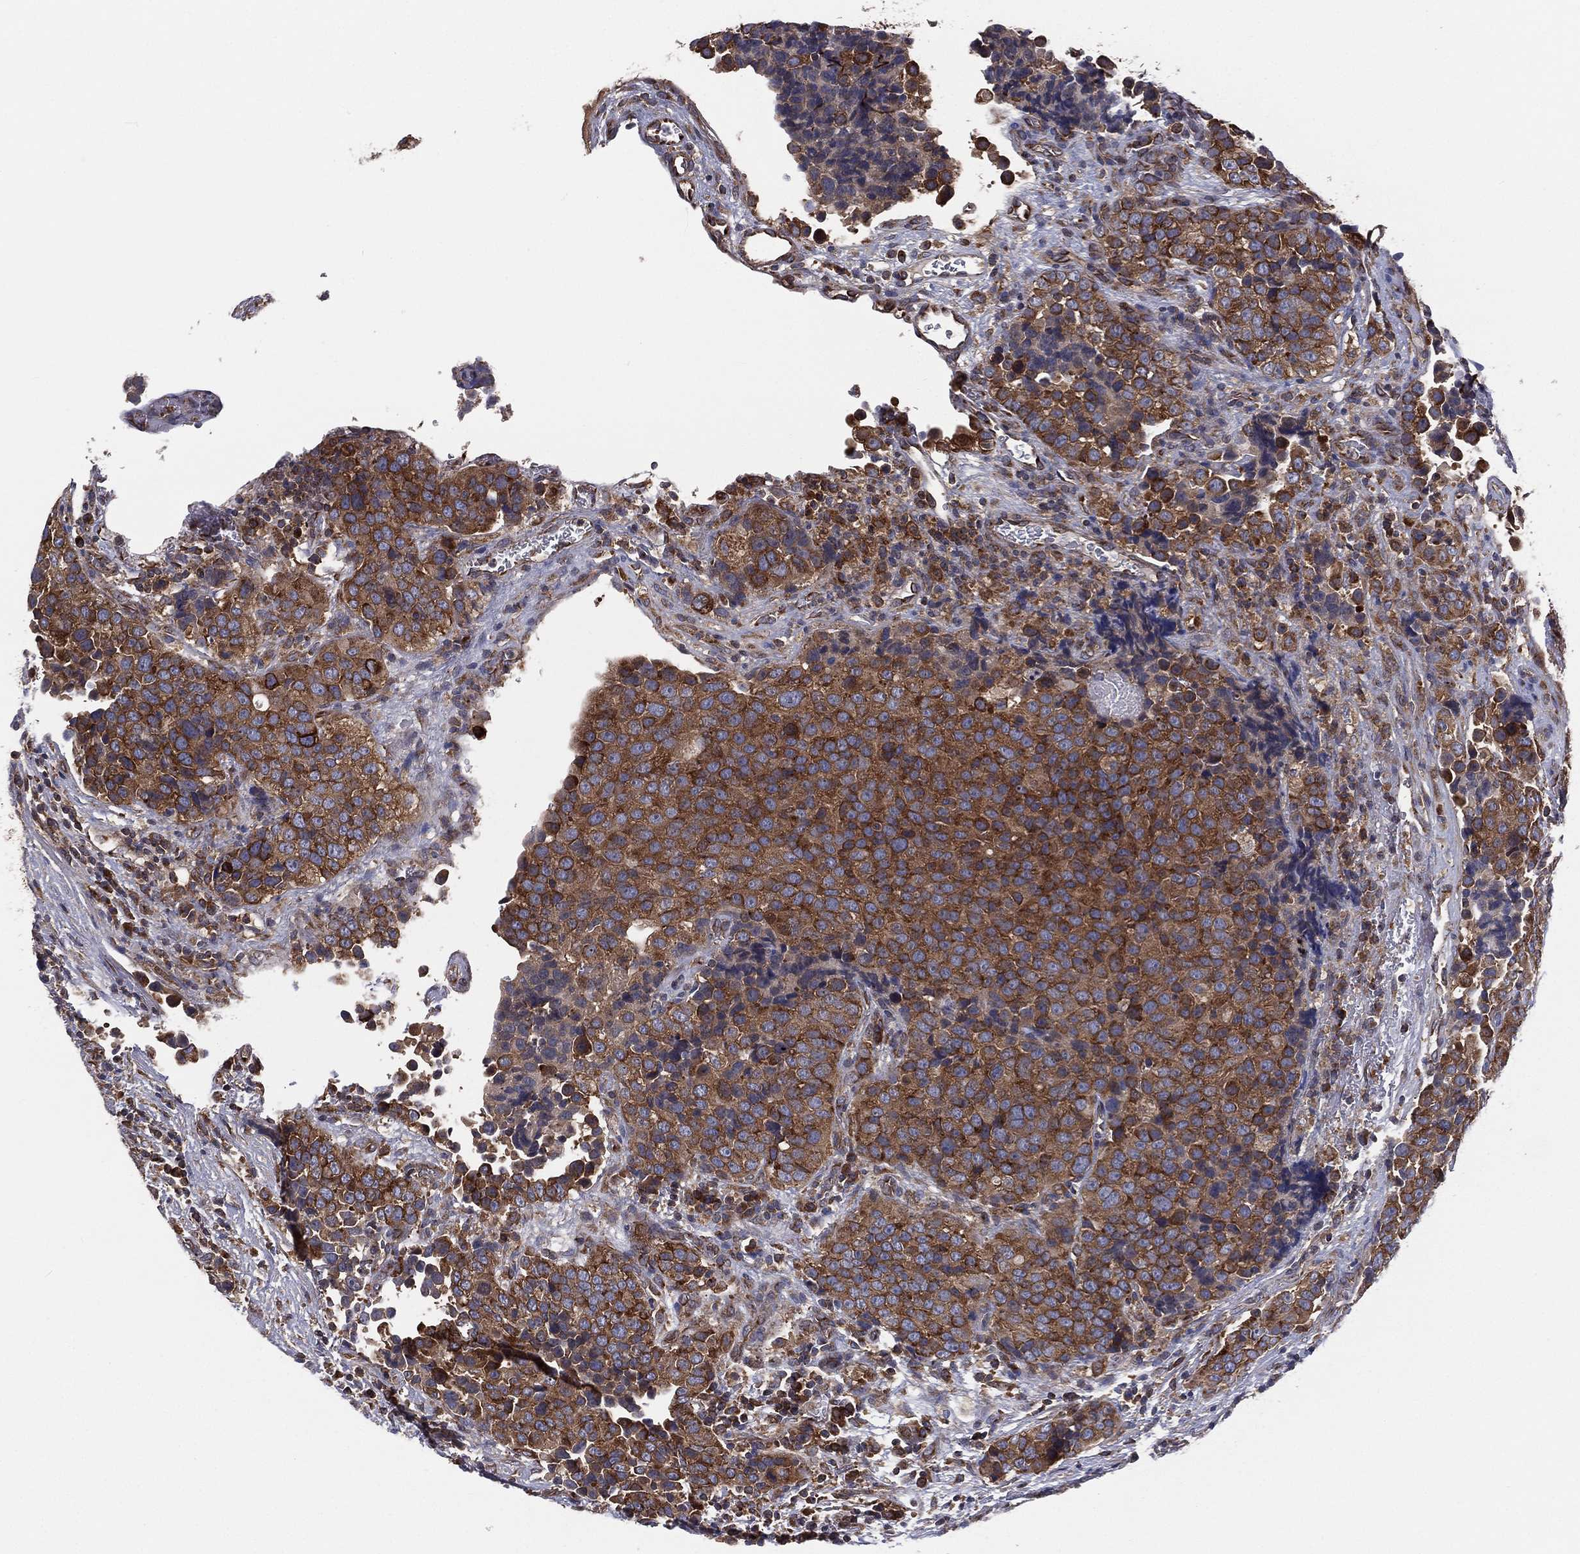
{"staining": {"intensity": "moderate", "quantity": ">75%", "location": "cytoplasmic/membranous"}, "tissue": "urothelial cancer", "cell_type": "Tumor cells", "image_type": "cancer", "snomed": [{"axis": "morphology", "description": "Urothelial carcinoma, NOS"}, {"axis": "topography", "description": "Urinary bladder"}], "caption": "This is a histology image of IHC staining of transitional cell carcinoma, which shows moderate positivity in the cytoplasmic/membranous of tumor cells.", "gene": "EIF2B5", "patient": {"sex": "male", "age": 52}}